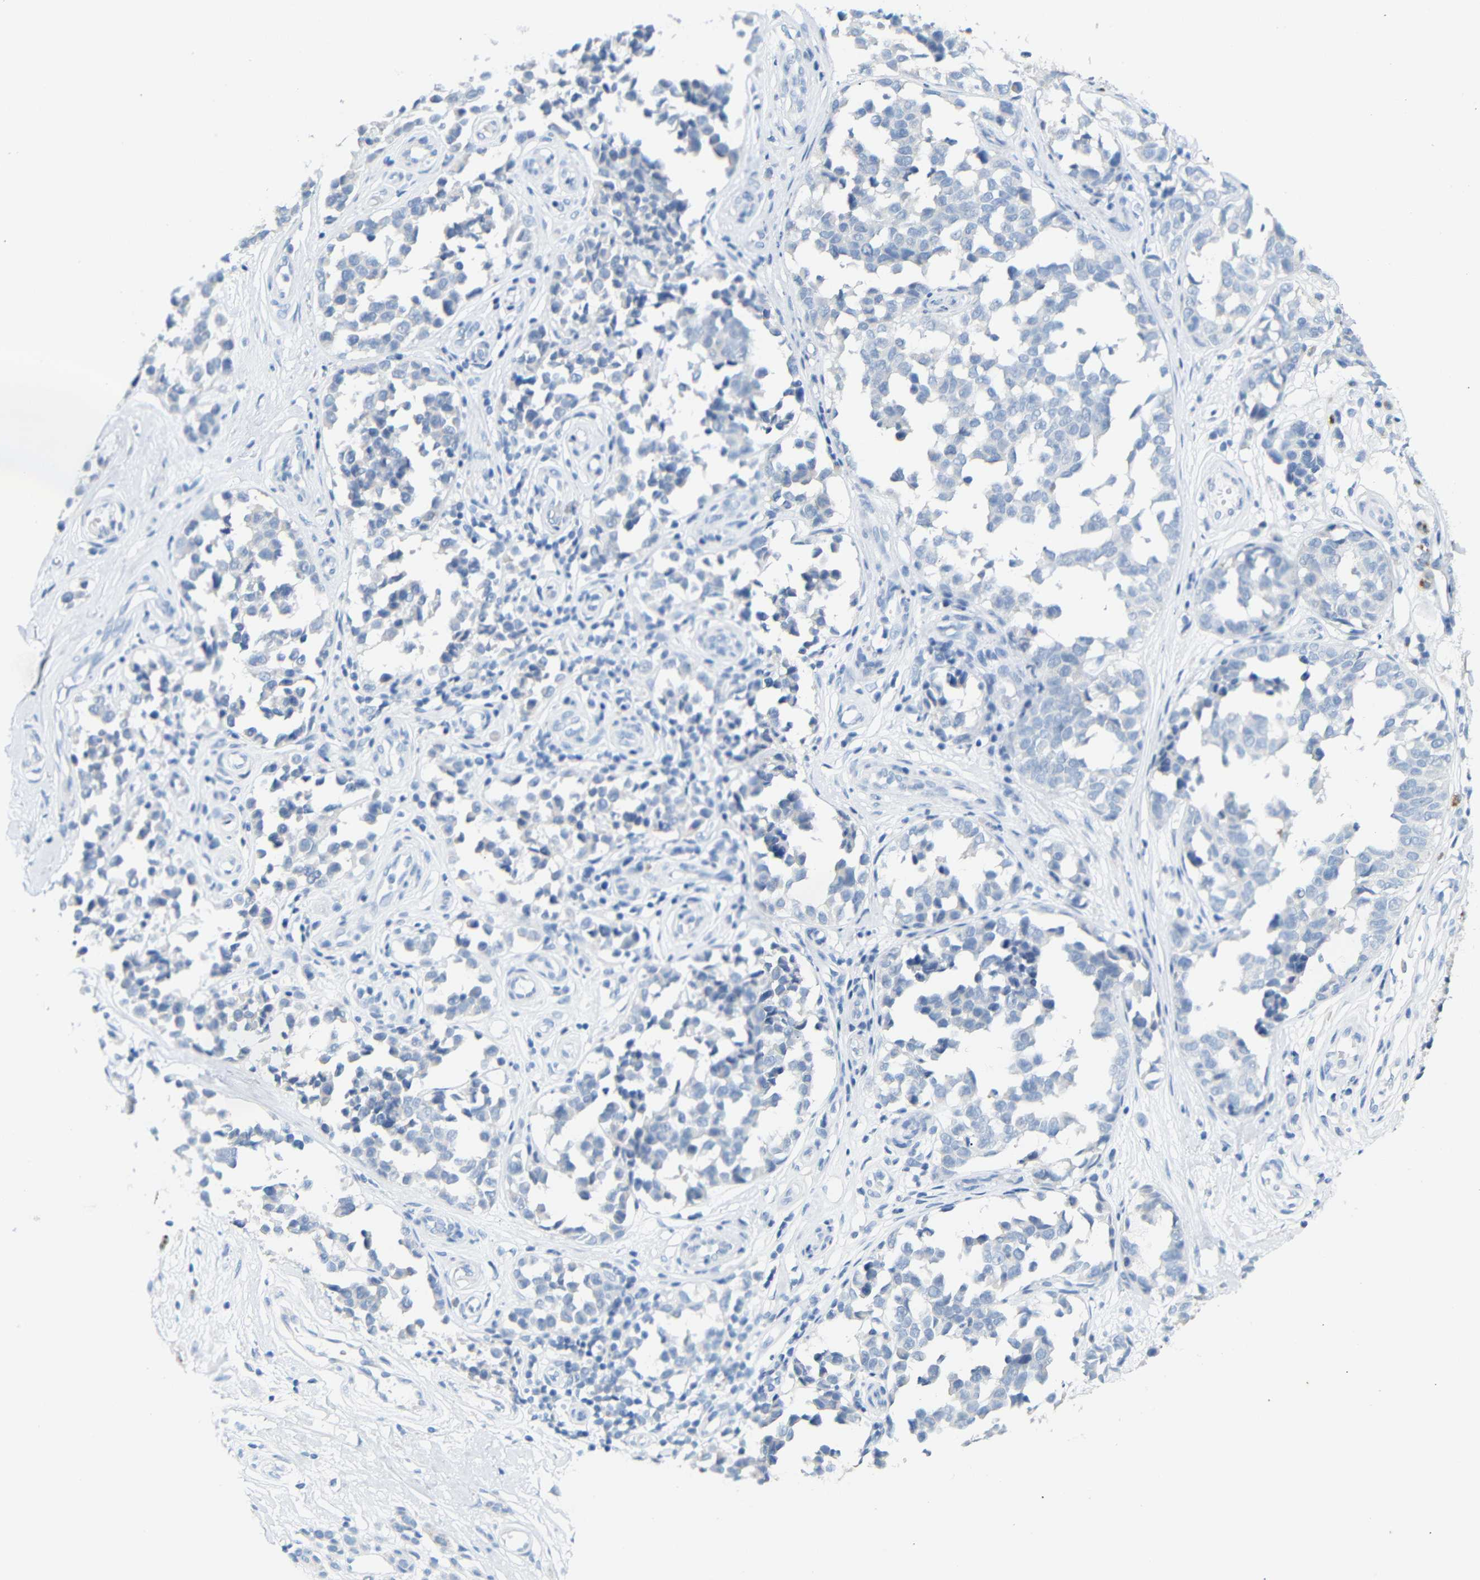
{"staining": {"intensity": "negative", "quantity": "none", "location": "none"}, "tissue": "melanoma", "cell_type": "Tumor cells", "image_type": "cancer", "snomed": [{"axis": "morphology", "description": "Malignant melanoma, NOS"}, {"axis": "topography", "description": "Skin"}], "caption": "Immunohistochemical staining of malignant melanoma shows no significant expression in tumor cells. (DAB (3,3'-diaminobenzidine) IHC, high magnification).", "gene": "FCRL1", "patient": {"sex": "female", "age": 64}}